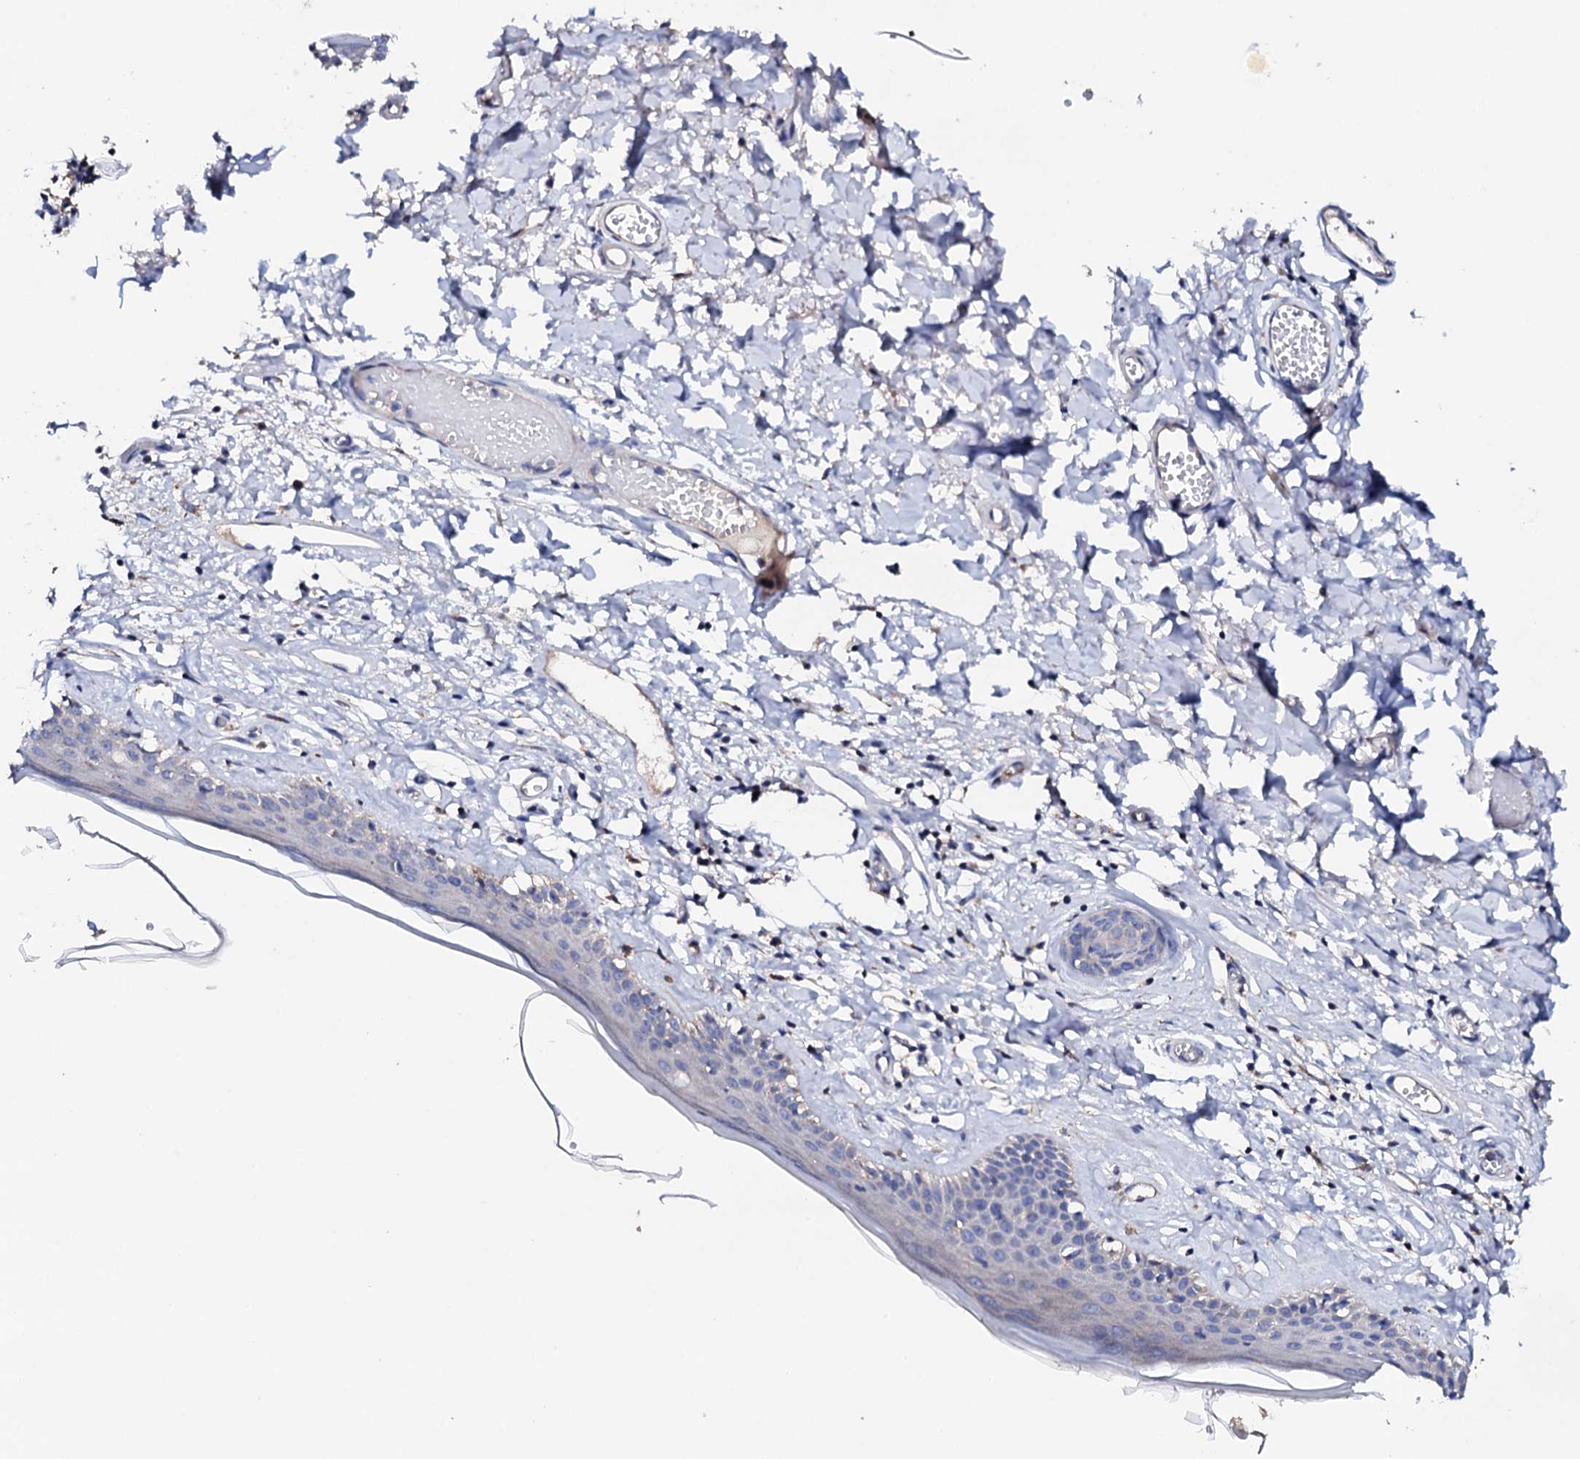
{"staining": {"intensity": "moderate", "quantity": "<25%", "location": "cytoplasmic/membranous"}, "tissue": "skin", "cell_type": "Epidermal cells", "image_type": "normal", "snomed": [{"axis": "morphology", "description": "Normal tissue, NOS"}, {"axis": "topography", "description": "Adipose tissue"}, {"axis": "topography", "description": "Vascular tissue"}, {"axis": "topography", "description": "Vulva"}, {"axis": "topography", "description": "Peripheral nerve tissue"}], "caption": "Immunohistochemistry (IHC) of unremarkable human skin exhibits low levels of moderate cytoplasmic/membranous staining in approximately <25% of epidermal cells.", "gene": "TCAF2C", "patient": {"sex": "female", "age": 86}}